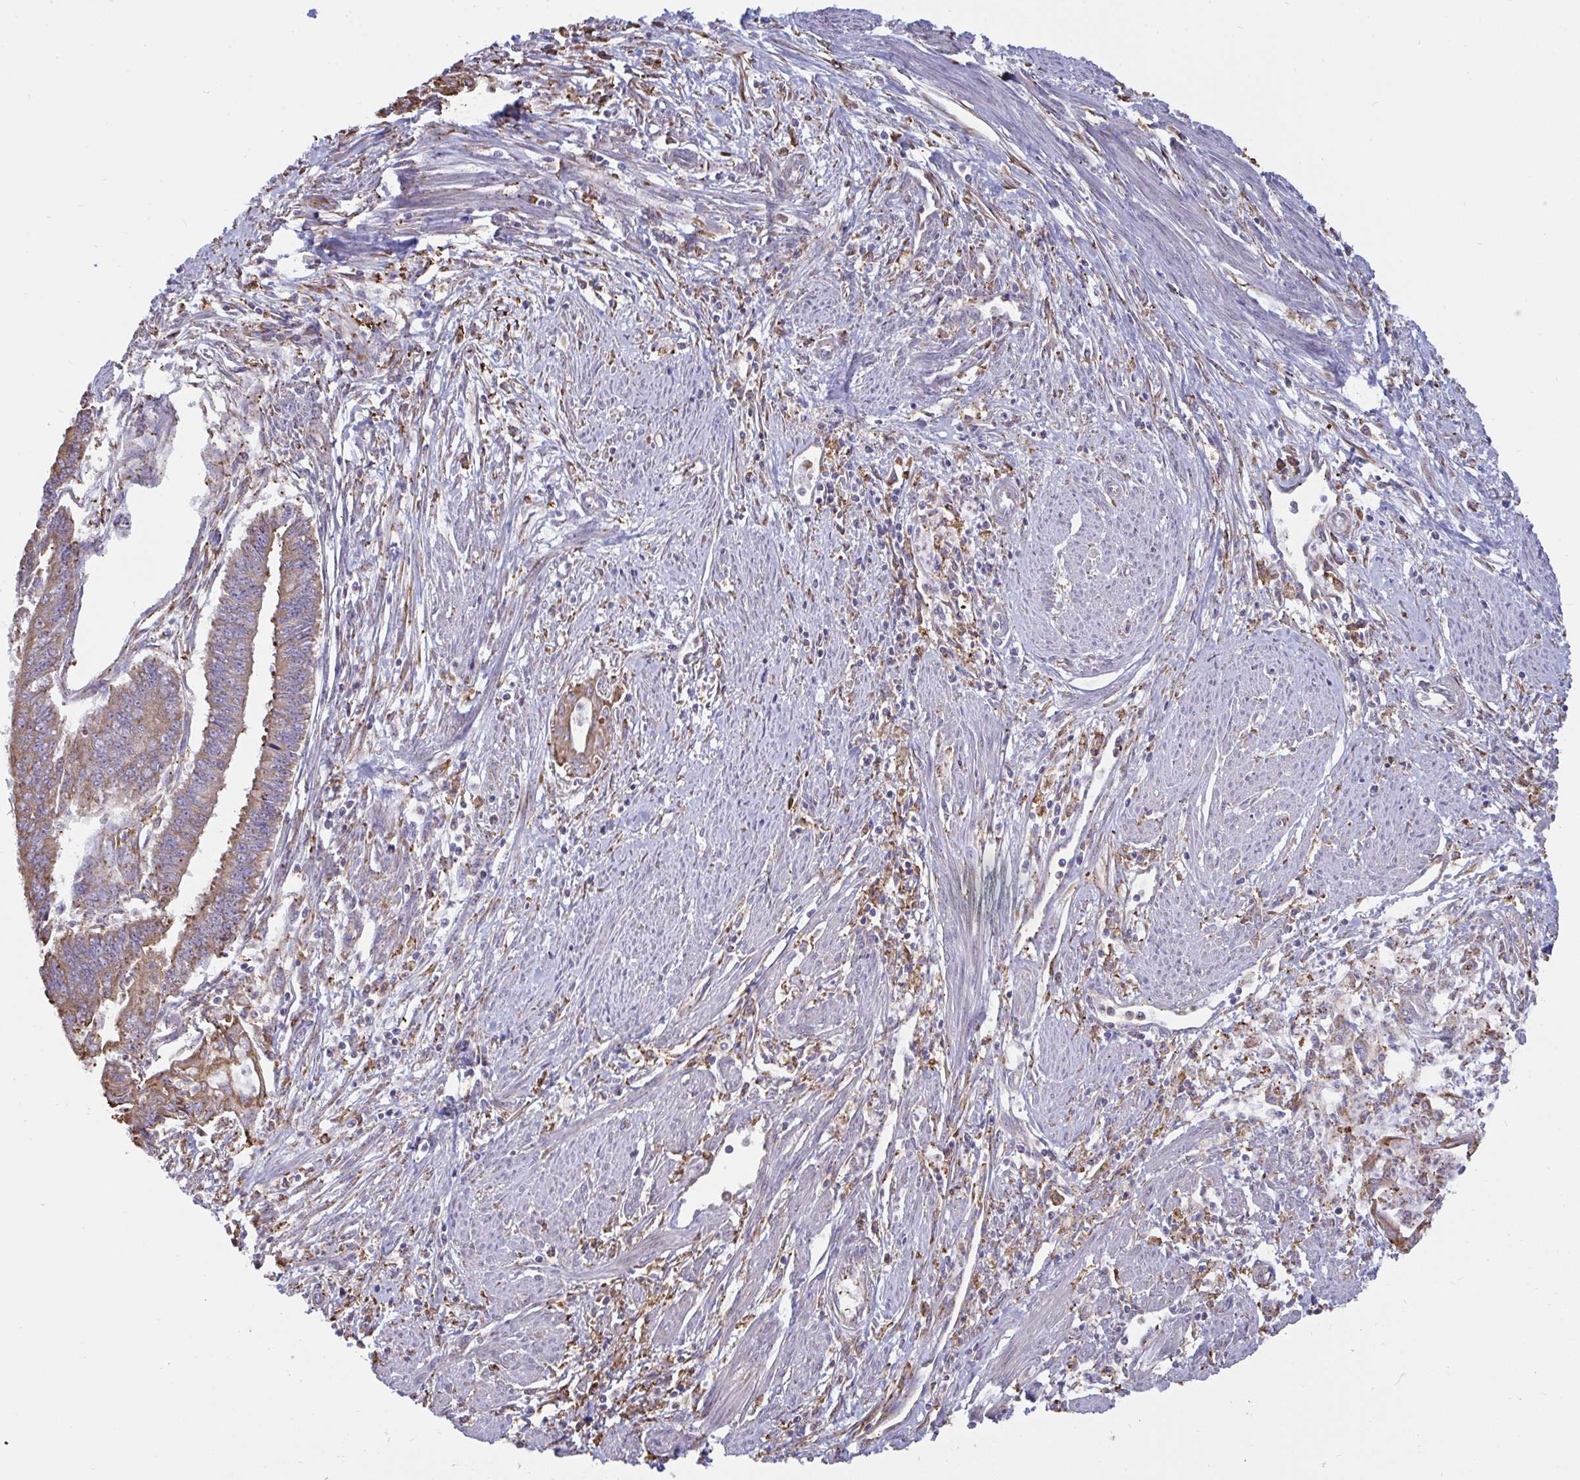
{"staining": {"intensity": "weak", "quantity": "25%-75%", "location": "cytoplasmic/membranous"}, "tissue": "endometrial cancer", "cell_type": "Tumor cells", "image_type": "cancer", "snomed": [{"axis": "morphology", "description": "Adenocarcinoma, NOS"}, {"axis": "topography", "description": "Endometrium"}], "caption": "Tumor cells exhibit low levels of weak cytoplasmic/membranous staining in approximately 25%-75% of cells in human endometrial adenocarcinoma.", "gene": "MYMK", "patient": {"sex": "female", "age": 73}}